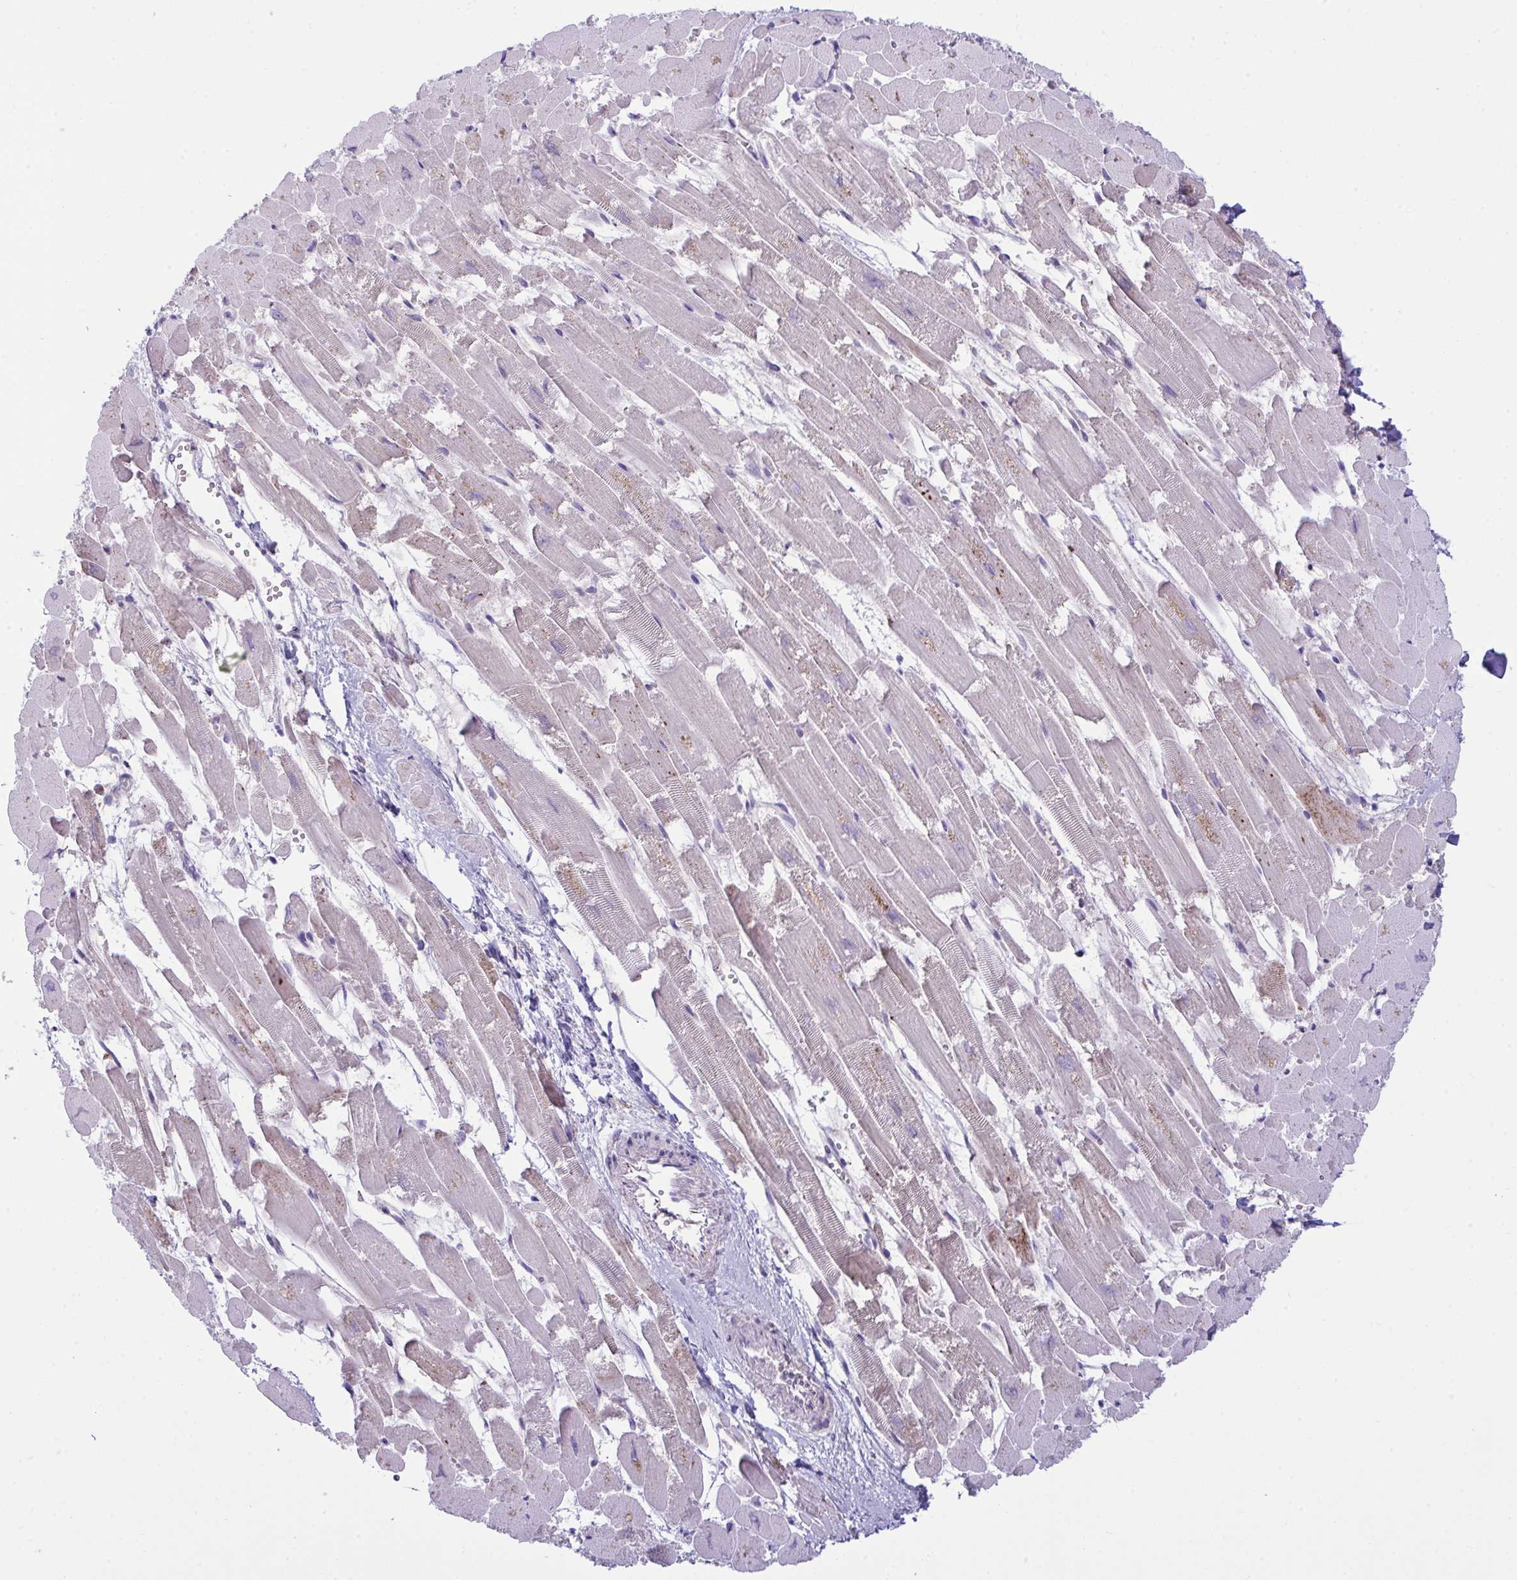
{"staining": {"intensity": "weak", "quantity": "<25%", "location": "cytoplasmic/membranous"}, "tissue": "heart muscle", "cell_type": "Cardiomyocytes", "image_type": "normal", "snomed": [{"axis": "morphology", "description": "Normal tissue, NOS"}, {"axis": "topography", "description": "Heart"}], "caption": "Immunohistochemistry (IHC) of benign human heart muscle reveals no expression in cardiomyocytes.", "gene": "RANBP2", "patient": {"sex": "female", "age": 52}}